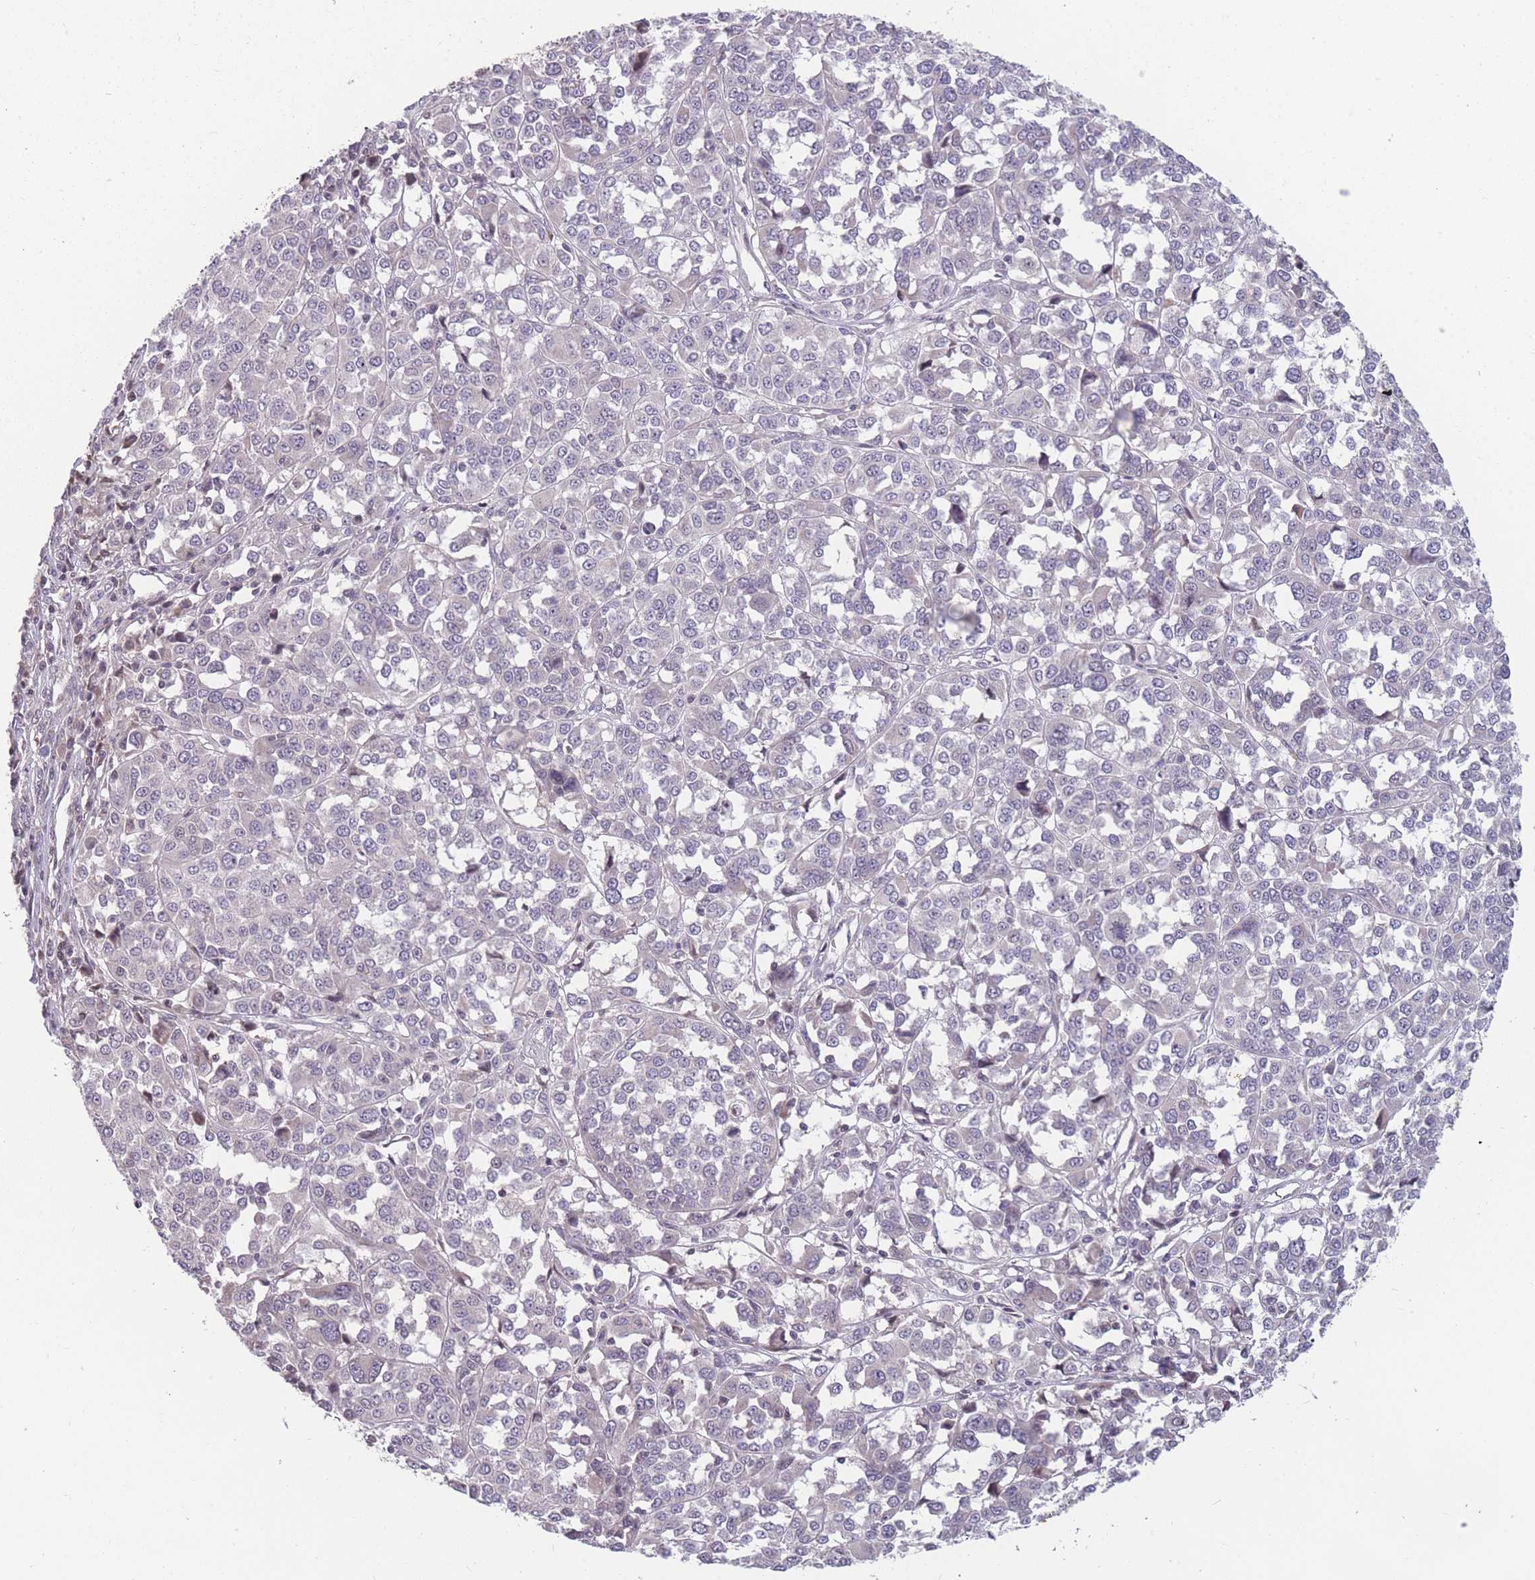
{"staining": {"intensity": "negative", "quantity": "none", "location": "none"}, "tissue": "melanoma", "cell_type": "Tumor cells", "image_type": "cancer", "snomed": [{"axis": "morphology", "description": "Malignant melanoma, Metastatic site"}, {"axis": "topography", "description": "Lymph node"}], "caption": "This is an immunohistochemistry (IHC) photomicrograph of human melanoma. There is no staining in tumor cells.", "gene": "GGT5", "patient": {"sex": "male", "age": 44}}